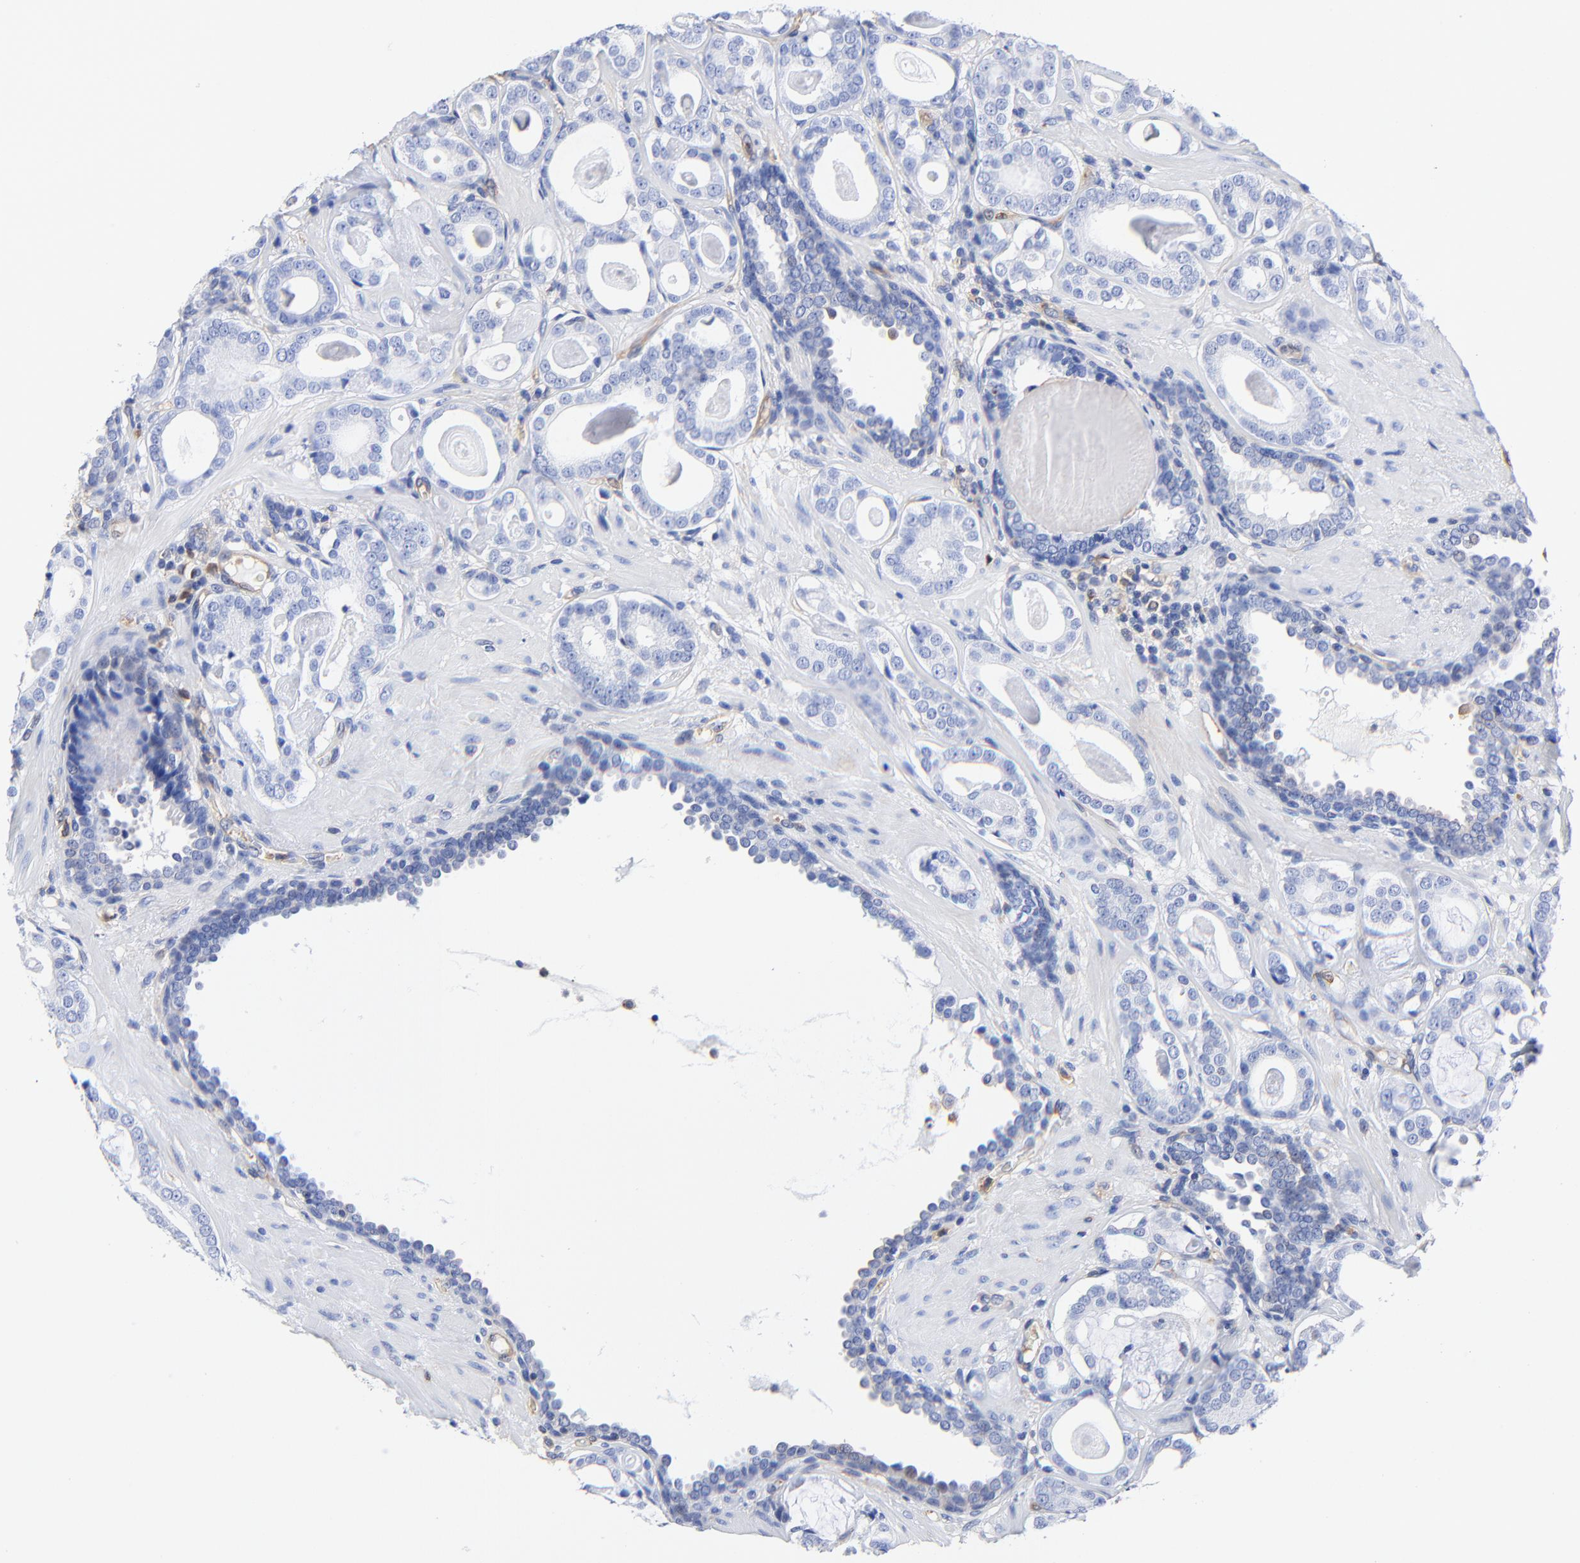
{"staining": {"intensity": "negative", "quantity": "none", "location": "none"}, "tissue": "prostate cancer", "cell_type": "Tumor cells", "image_type": "cancer", "snomed": [{"axis": "morphology", "description": "Adenocarcinoma, Low grade"}, {"axis": "topography", "description": "Prostate"}], "caption": "Photomicrograph shows no protein positivity in tumor cells of prostate adenocarcinoma (low-grade) tissue.", "gene": "TAGLN2", "patient": {"sex": "male", "age": 57}}